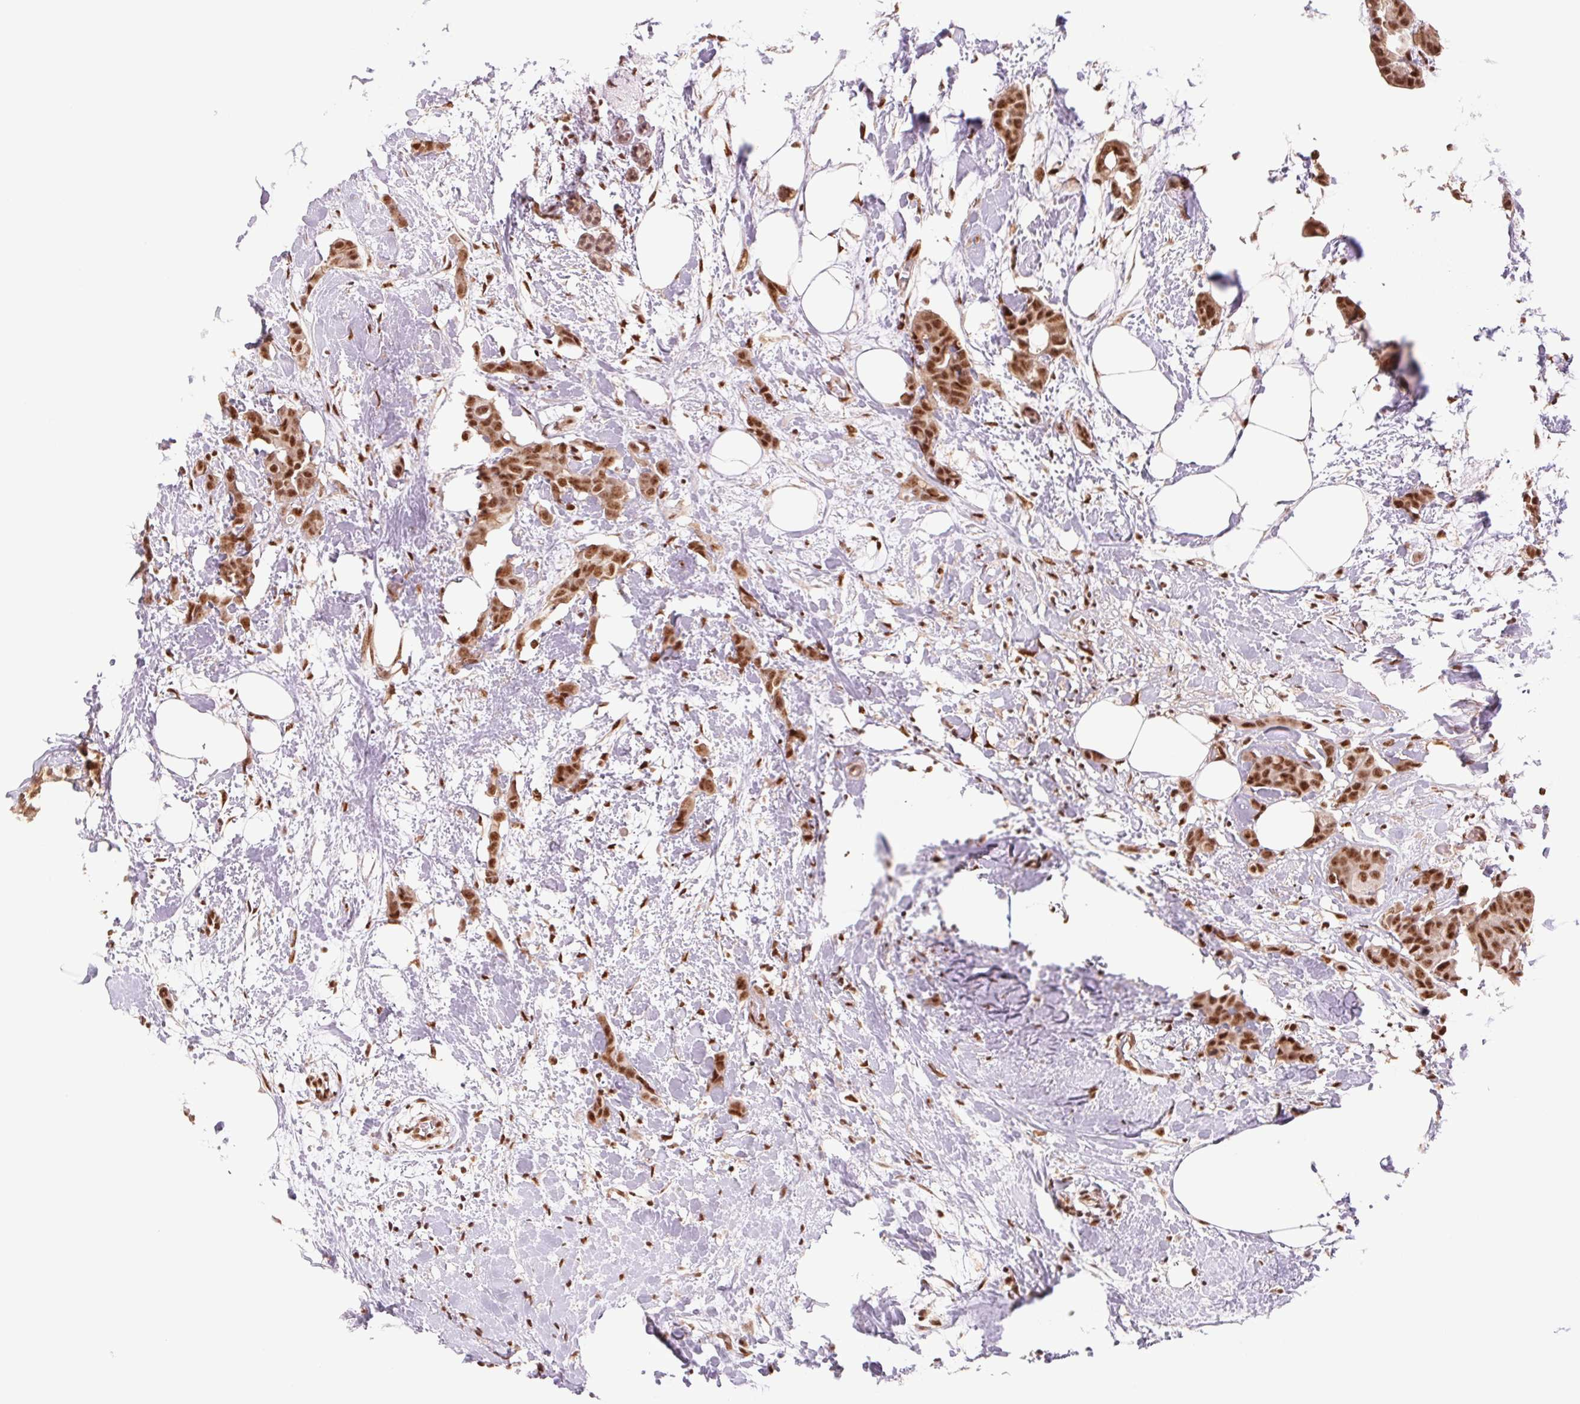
{"staining": {"intensity": "strong", "quantity": ">75%", "location": "cytoplasmic/membranous,nuclear"}, "tissue": "breast cancer", "cell_type": "Tumor cells", "image_type": "cancer", "snomed": [{"axis": "morphology", "description": "Duct carcinoma"}, {"axis": "topography", "description": "Breast"}], "caption": "Breast cancer (intraductal carcinoma) was stained to show a protein in brown. There is high levels of strong cytoplasmic/membranous and nuclear staining in about >75% of tumor cells.", "gene": "CWC25", "patient": {"sex": "female", "age": 62}}